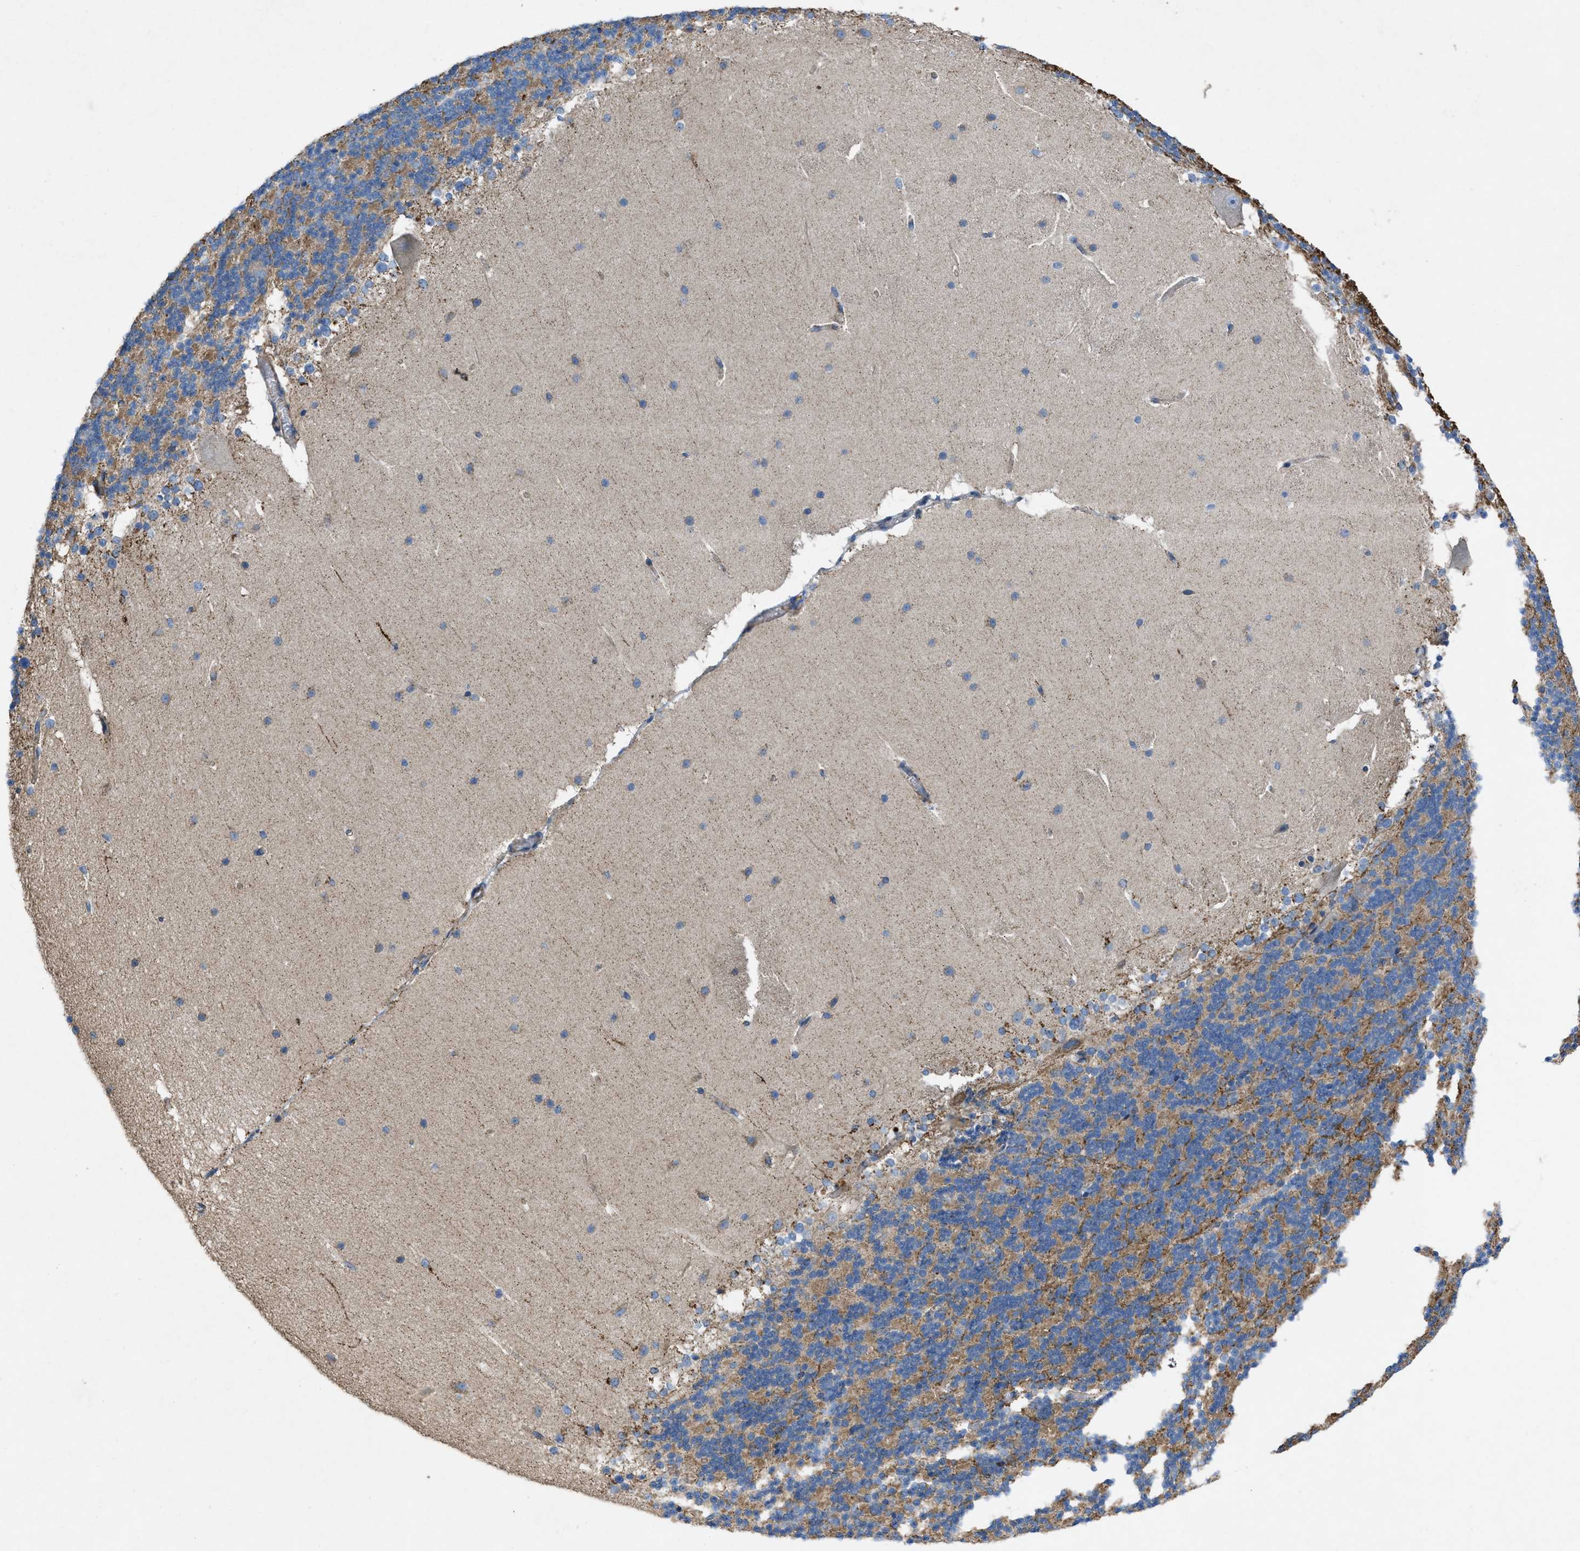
{"staining": {"intensity": "moderate", "quantity": ">75%", "location": "cytoplasmic/membranous"}, "tissue": "cerebellum", "cell_type": "Cells in granular layer", "image_type": "normal", "snomed": [{"axis": "morphology", "description": "Normal tissue, NOS"}, {"axis": "topography", "description": "Cerebellum"}], "caption": "DAB (3,3'-diaminobenzidine) immunohistochemical staining of benign human cerebellum displays moderate cytoplasmic/membranous protein staining in approximately >75% of cells in granular layer.", "gene": "DOLPP1", "patient": {"sex": "female", "age": 19}}